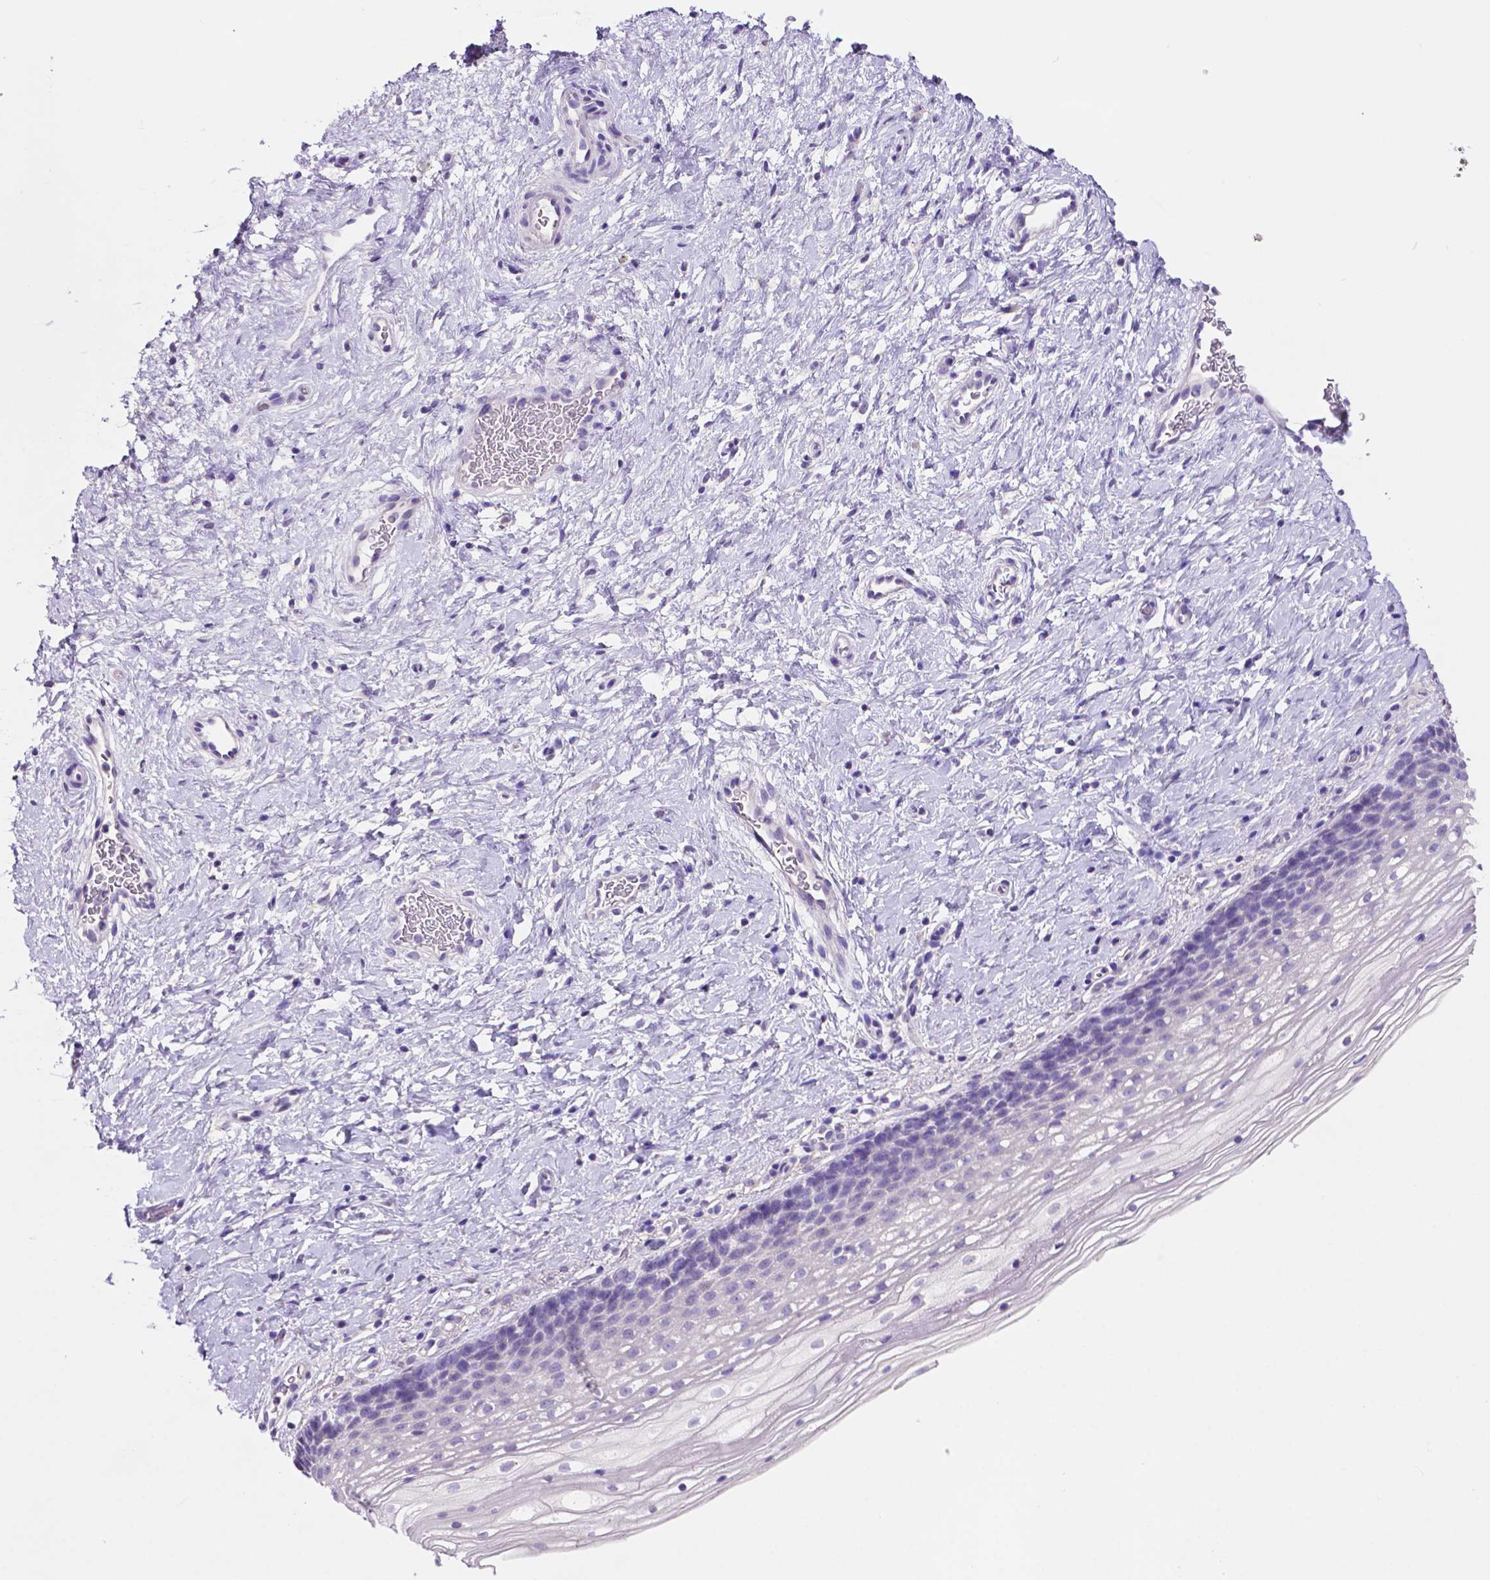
{"staining": {"intensity": "negative", "quantity": "none", "location": "none"}, "tissue": "cervix", "cell_type": "Glandular cells", "image_type": "normal", "snomed": [{"axis": "morphology", "description": "Normal tissue, NOS"}, {"axis": "topography", "description": "Cervix"}], "caption": "The immunohistochemistry (IHC) micrograph has no significant staining in glandular cells of cervix. Brightfield microscopy of immunohistochemistry stained with DAB (brown) and hematoxylin (blue), captured at high magnification.", "gene": "PRPS2", "patient": {"sex": "female", "age": 34}}